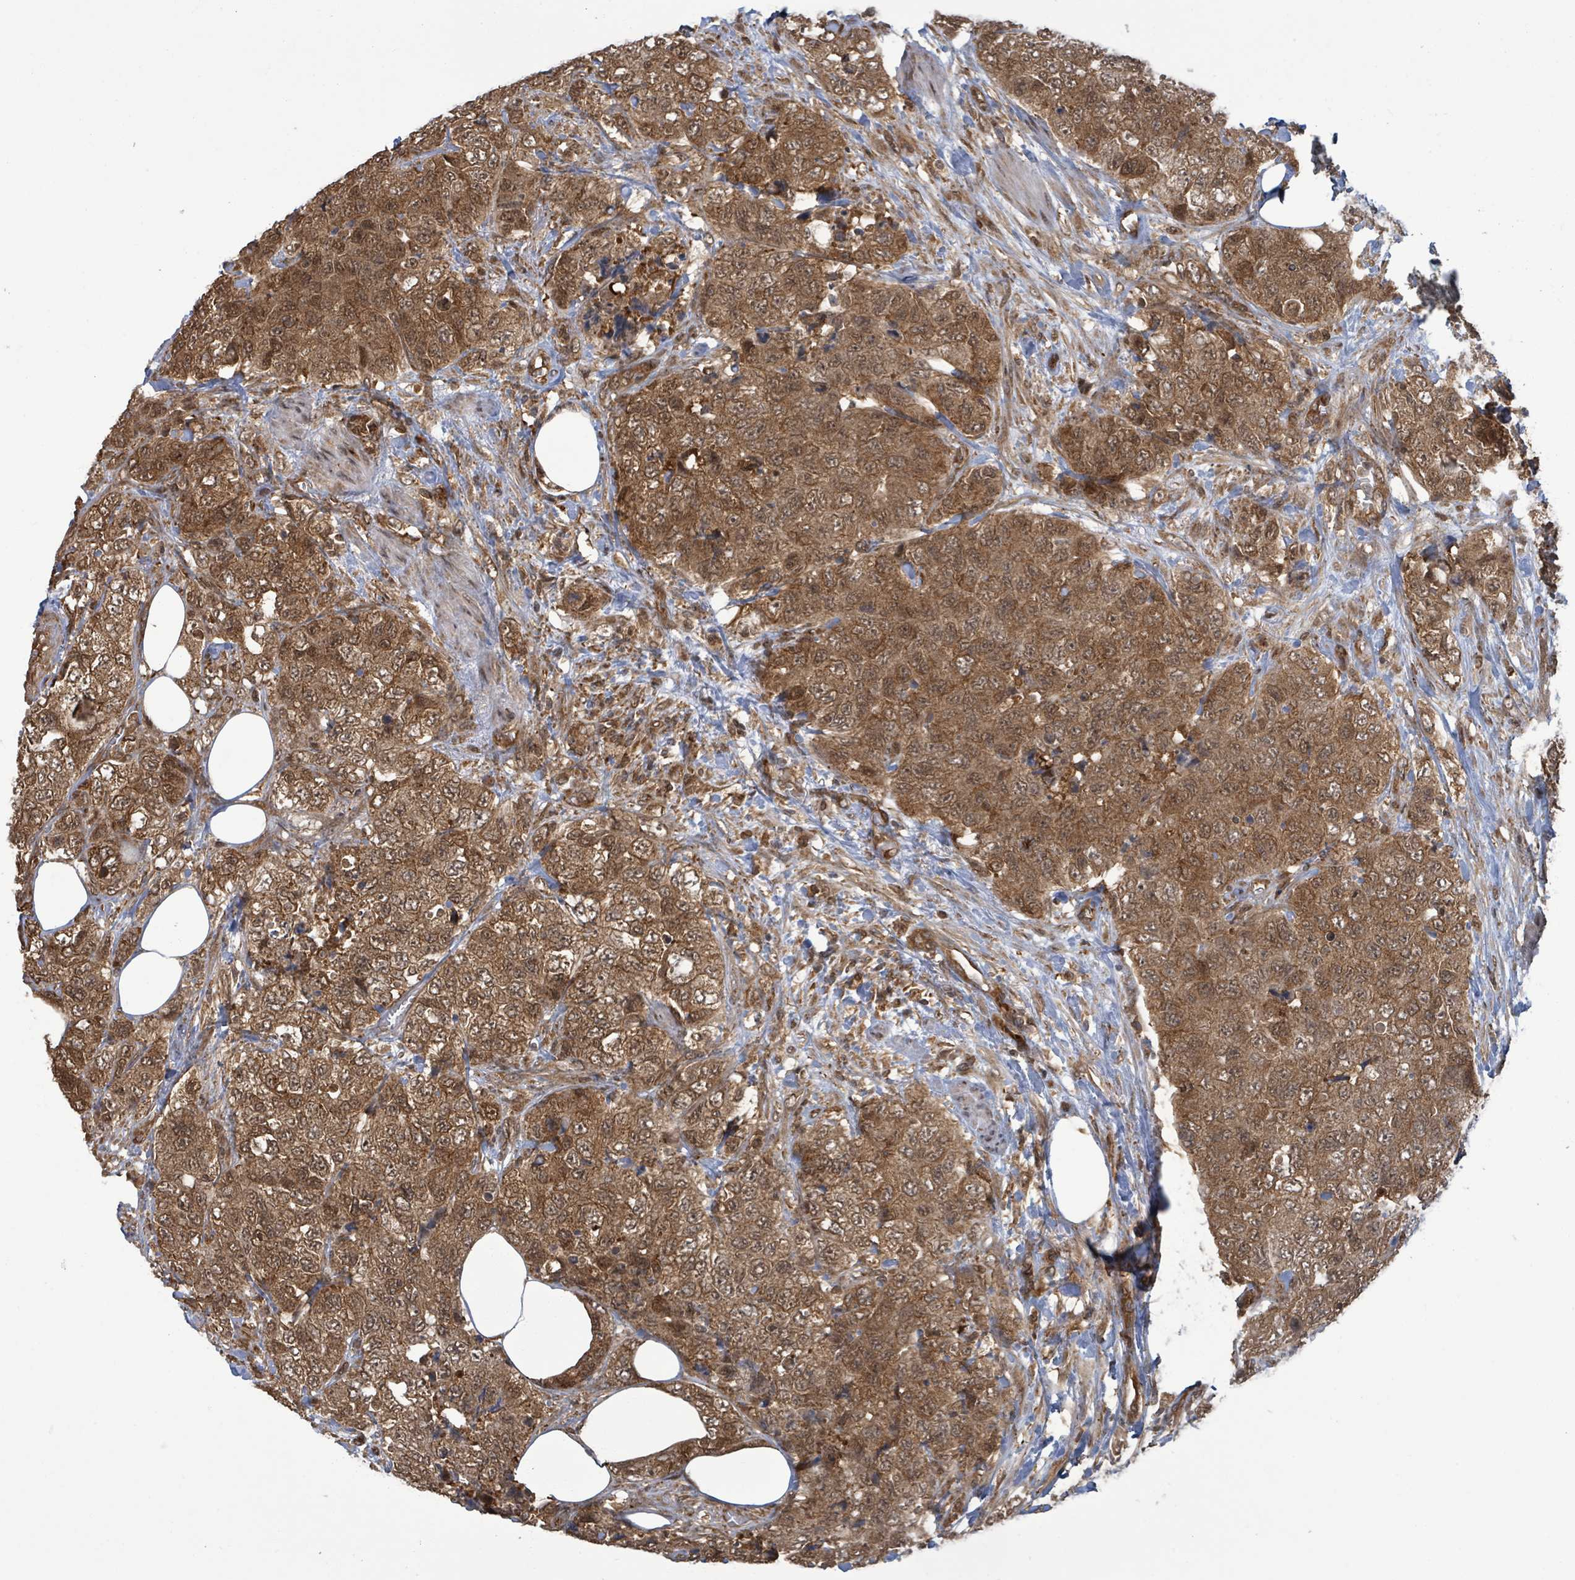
{"staining": {"intensity": "strong", "quantity": ">75%", "location": "cytoplasmic/membranous"}, "tissue": "urothelial cancer", "cell_type": "Tumor cells", "image_type": "cancer", "snomed": [{"axis": "morphology", "description": "Urothelial carcinoma, High grade"}, {"axis": "topography", "description": "Urinary bladder"}], "caption": "High-magnification brightfield microscopy of urothelial carcinoma (high-grade) stained with DAB (brown) and counterstained with hematoxylin (blue). tumor cells exhibit strong cytoplasmic/membranous expression is appreciated in approximately>75% of cells.", "gene": "KLC1", "patient": {"sex": "female", "age": 78}}